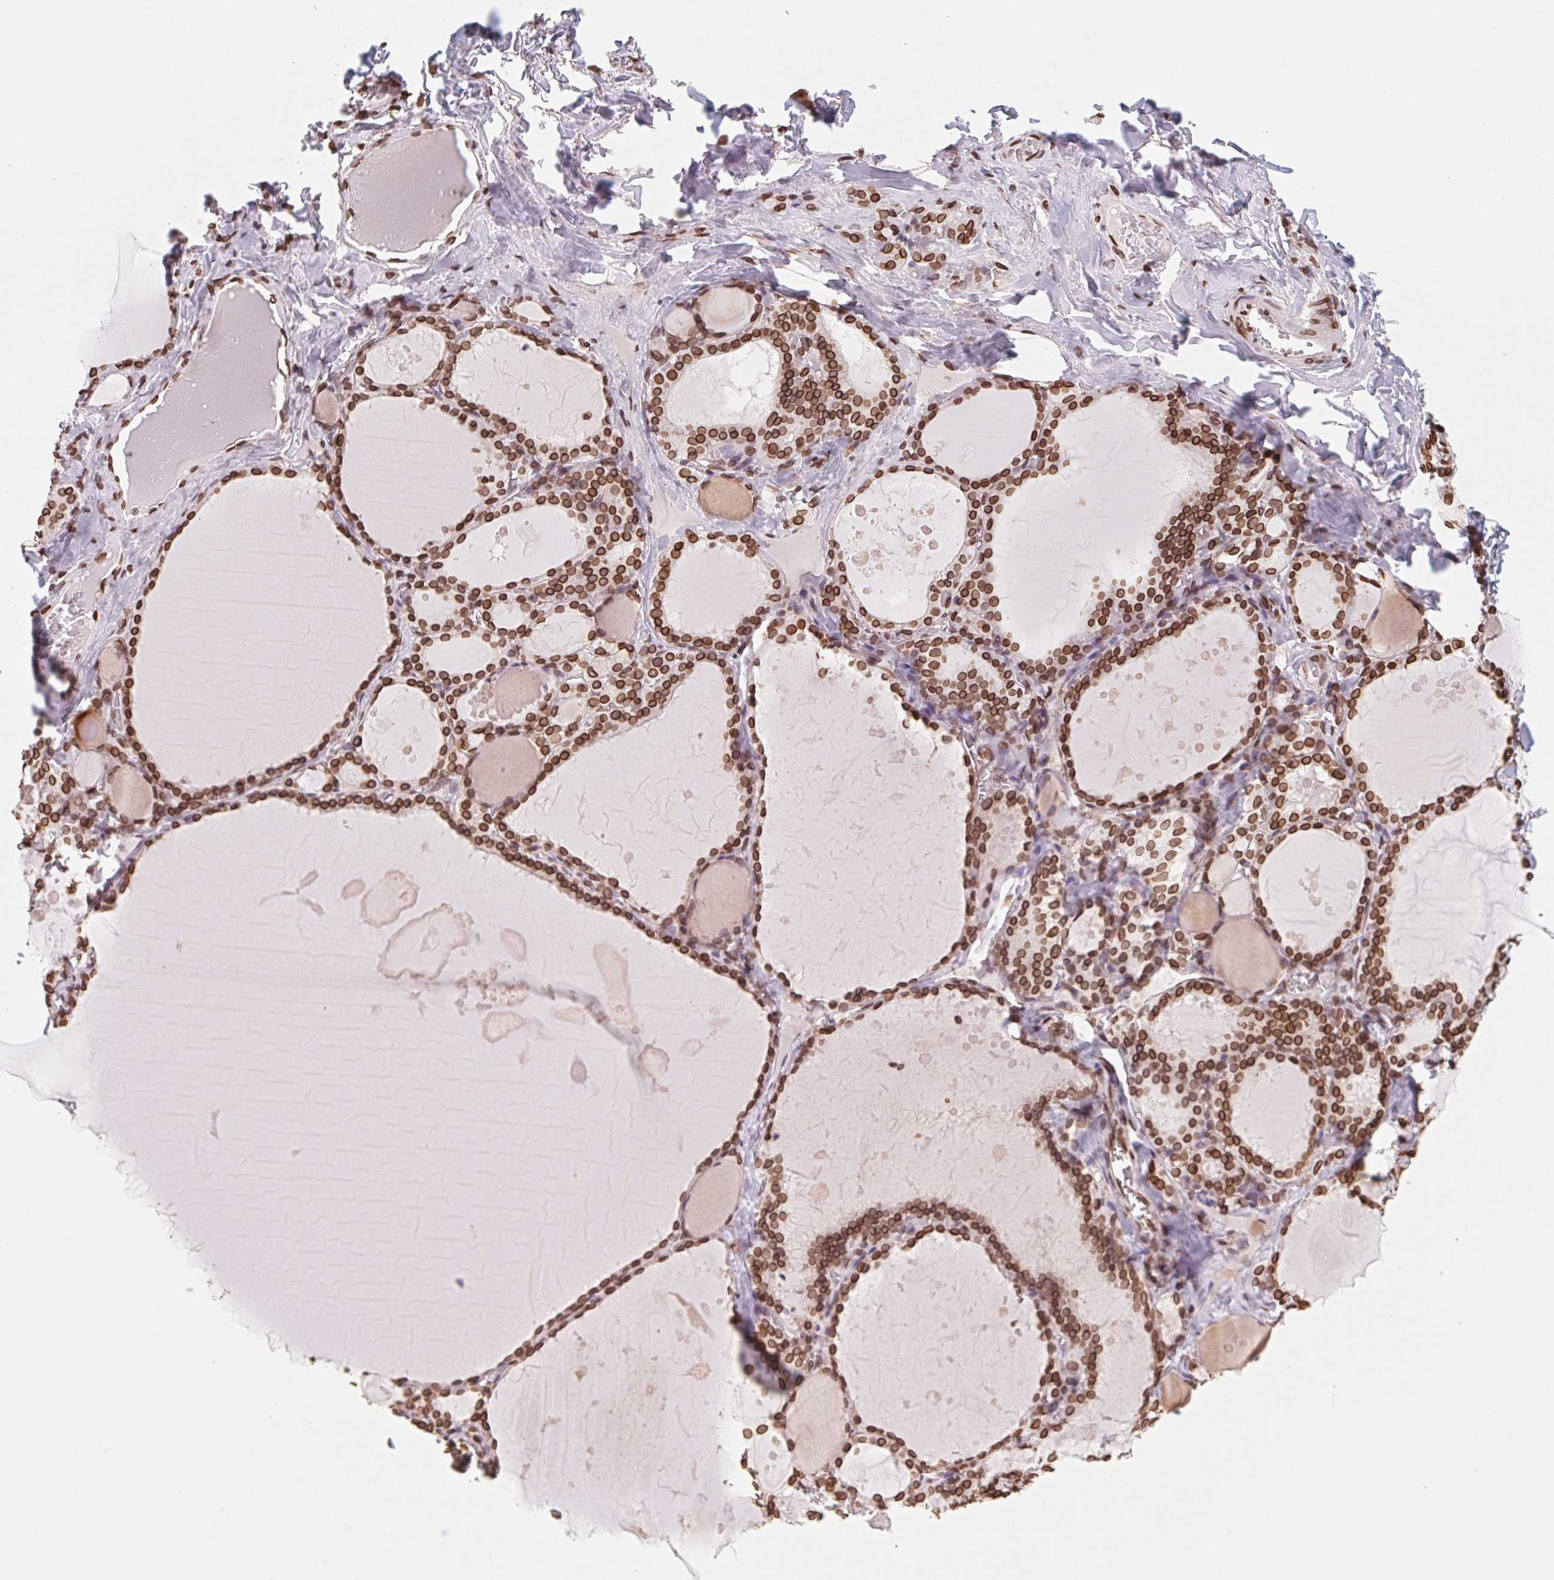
{"staining": {"intensity": "strong", "quantity": ">75%", "location": "cytoplasmic/membranous,nuclear"}, "tissue": "thyroid gland", "cell_type": "Glandular cells", "image_type": "normal", "snomed": [{"axis": "morphology", "description": "Normal tissue, NOS"}, {"axis": "topography", "description": "Thyroid gland"}], "caption": "Thyroid gland stained with immunohistochemistry shows strong cytoplasmic/membranous,nuclear positivity in about >75% of glandular cells.", "gene": "LMNB2", "patient": {"sex": "male", "age": 56}}